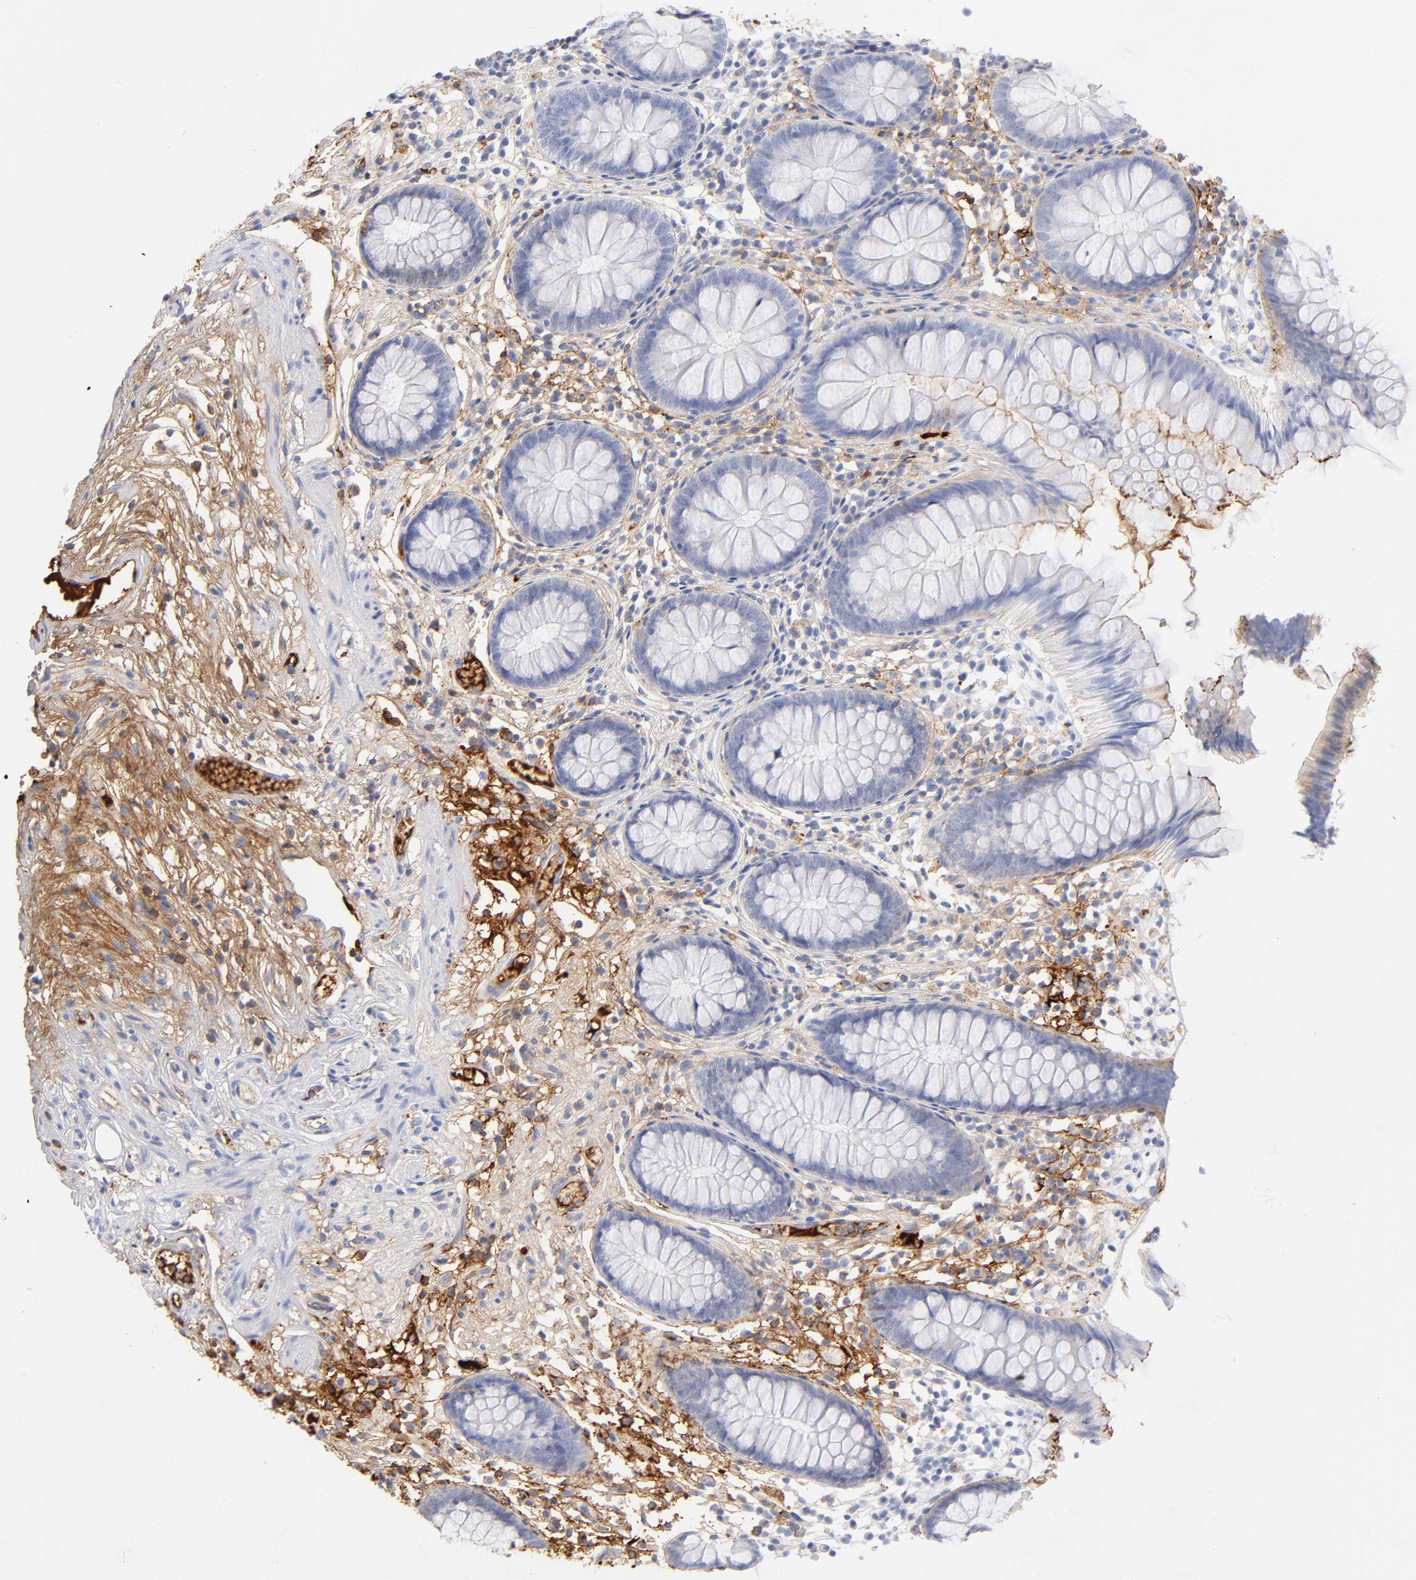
{"staining": {"intensity": "negative", "quantity": "none", "location": "none"}, "tissue": "appendix", "cell_type": "Glandular cells", "image_type": "normal", "snomed": [{"axis": "morphology", "description": "Normal tissue, NOS"}, {"axis": "topography", "description": "Appendix"}], "caption": "Immunohistochemical staining of normal appendix demonstrates no significant positivity in glandular cells.", "gene": "C3", "patient": {"sex": "male", "age": 38}}